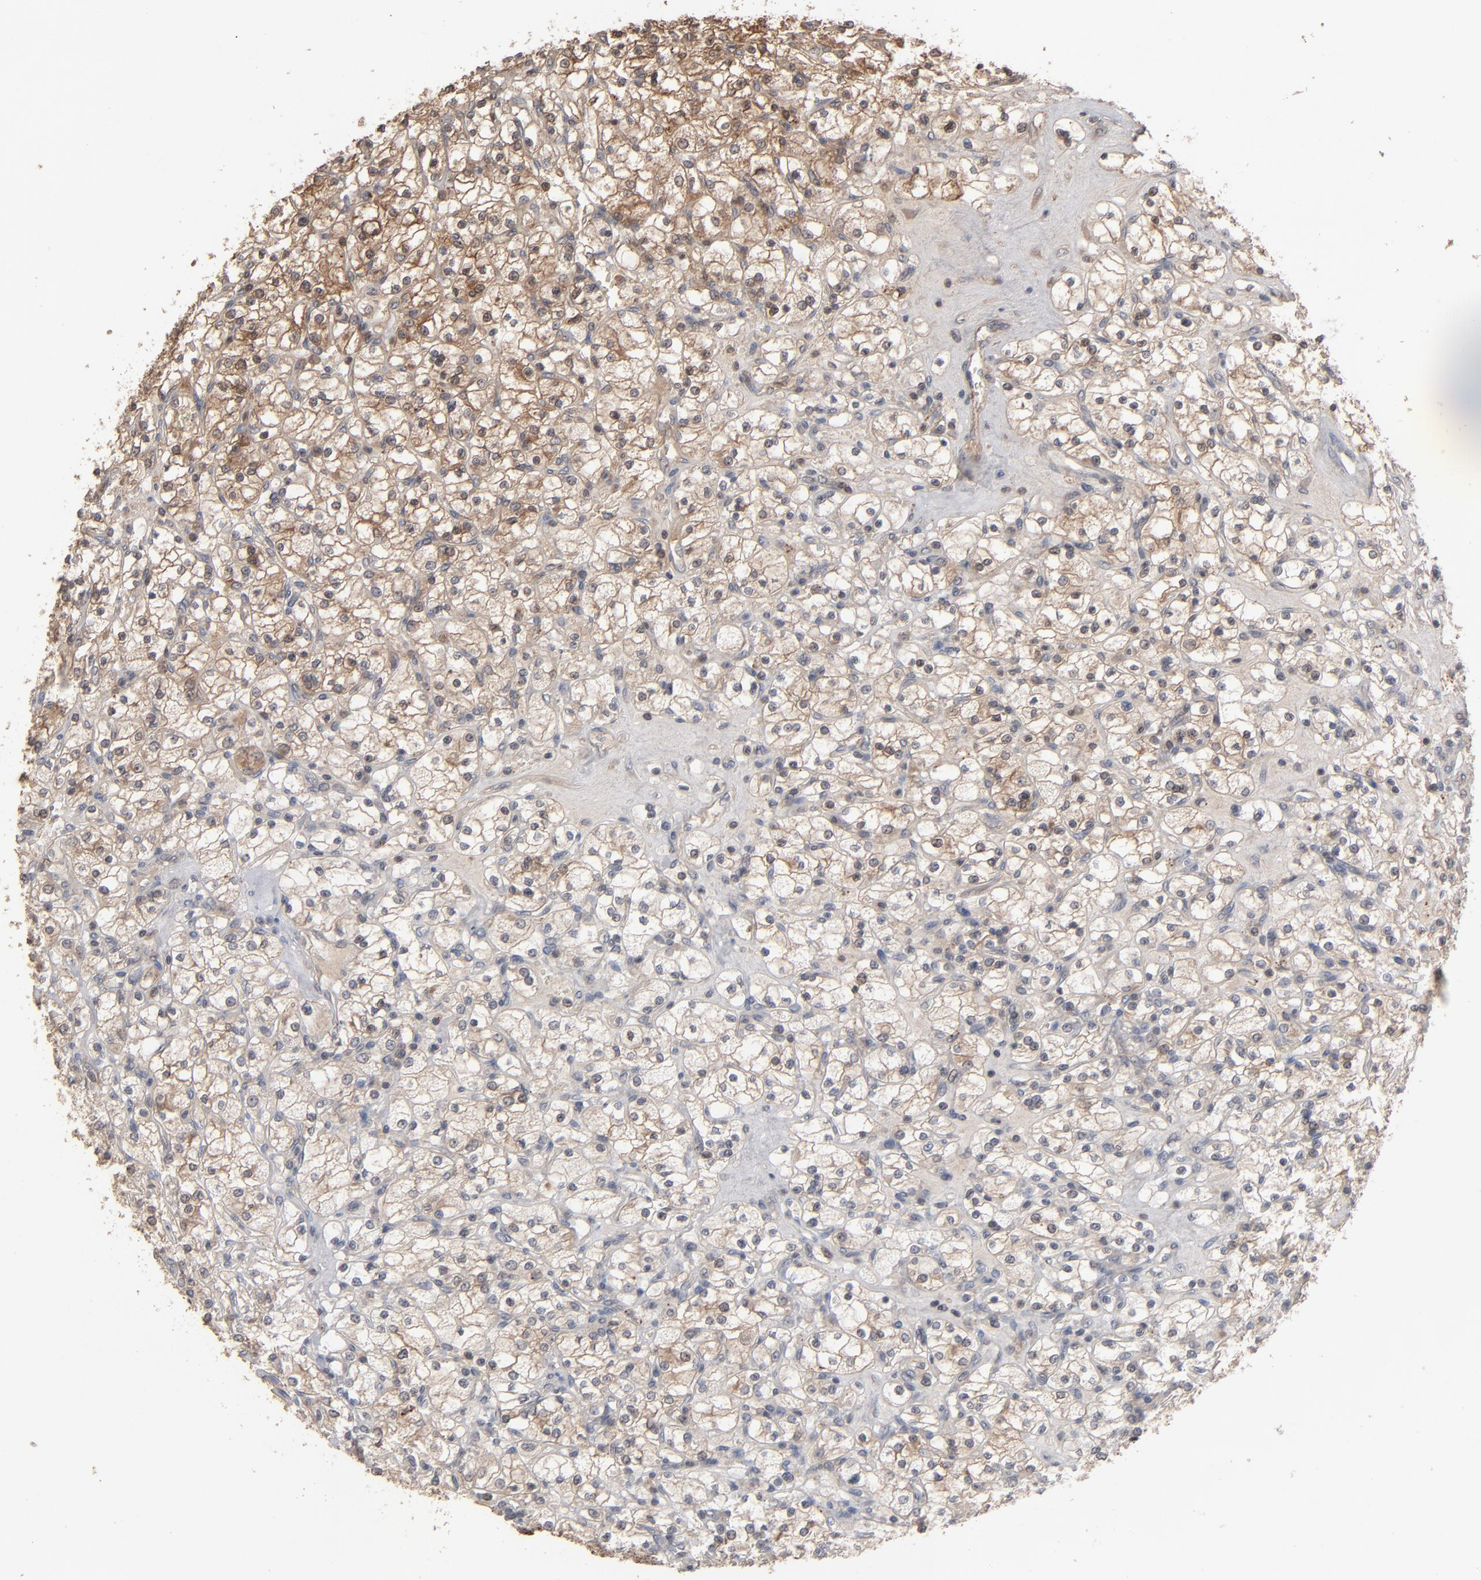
{"staining": {"intensity": "weak", "quantity": ">75%", "location": "cytoplasmic/membranous"}, "tissue": "renal cancer", "cell_type": "Tumor cells", "image_type": "cancer", "snomed": [{"axis": "morphology", "description": "Adenocarcinoma, NOS"}, {"axis": "topography", "description": "Kidney"}], "caption": "A brown stain shows weak cytoplasmic/membranous staining of a protein in human renal cancer tumor cells. Nuclei are stained in blue.", "gene": "STAT4", "patient": {"sex": "female", "age": 83}}